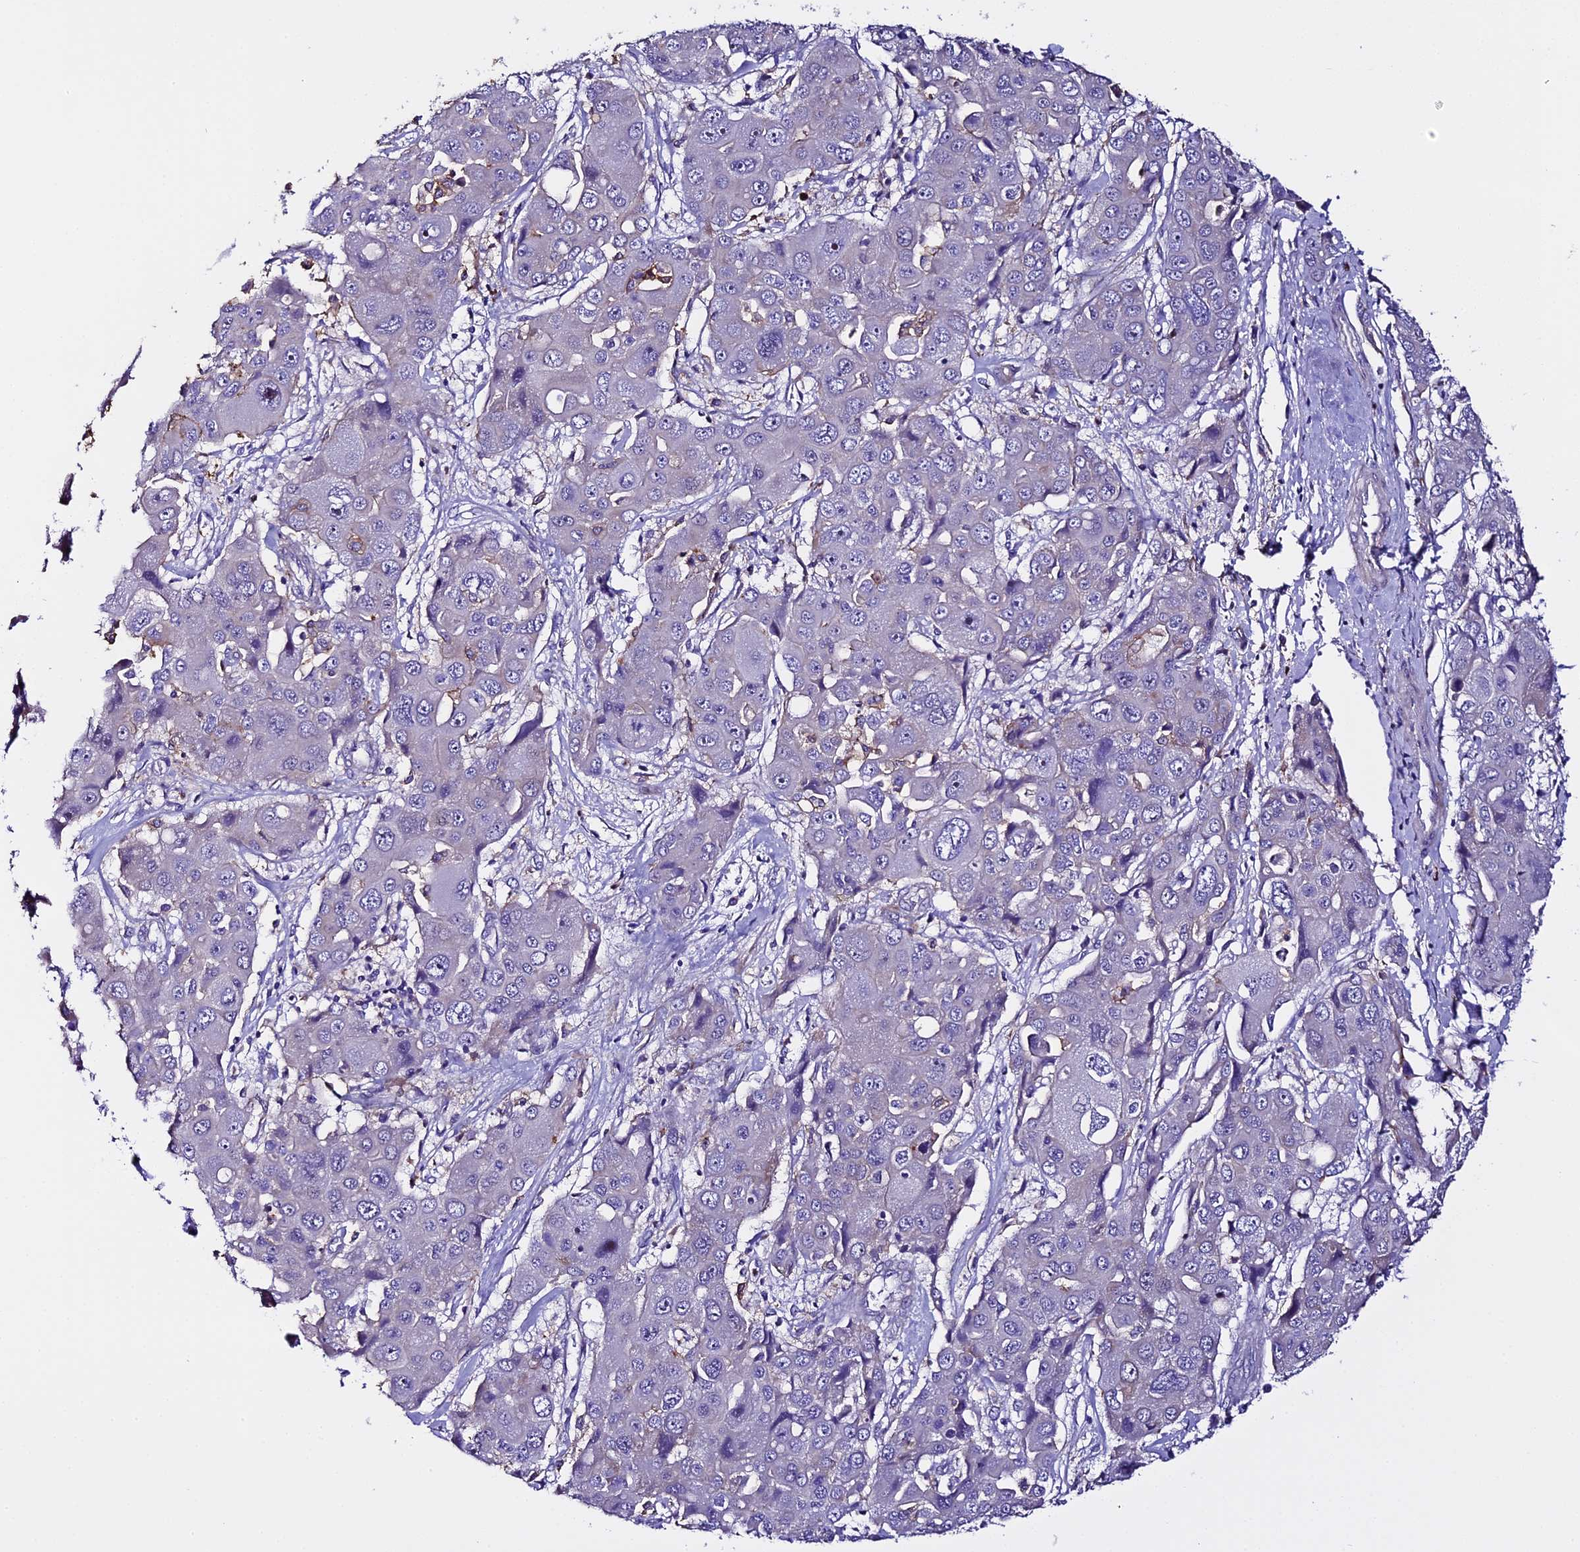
{"staining": {"intensity": "negative", "quantity": "none", "location": "none"}, "tissue": "liver cancer", "cell_type": "Tumor cells", "image_type": "cancer", "snomed": [{"axis": "morphology", "description": "Cholangiocarcinoma"}, {"axis": "topography", "description": "Liver"}], "caption": "This is an immunohistochemistry image of liver cancer. There is no expression in tumor cells.", "gene": "NOD2", "patient": {"sex": "male", "age": 67}}